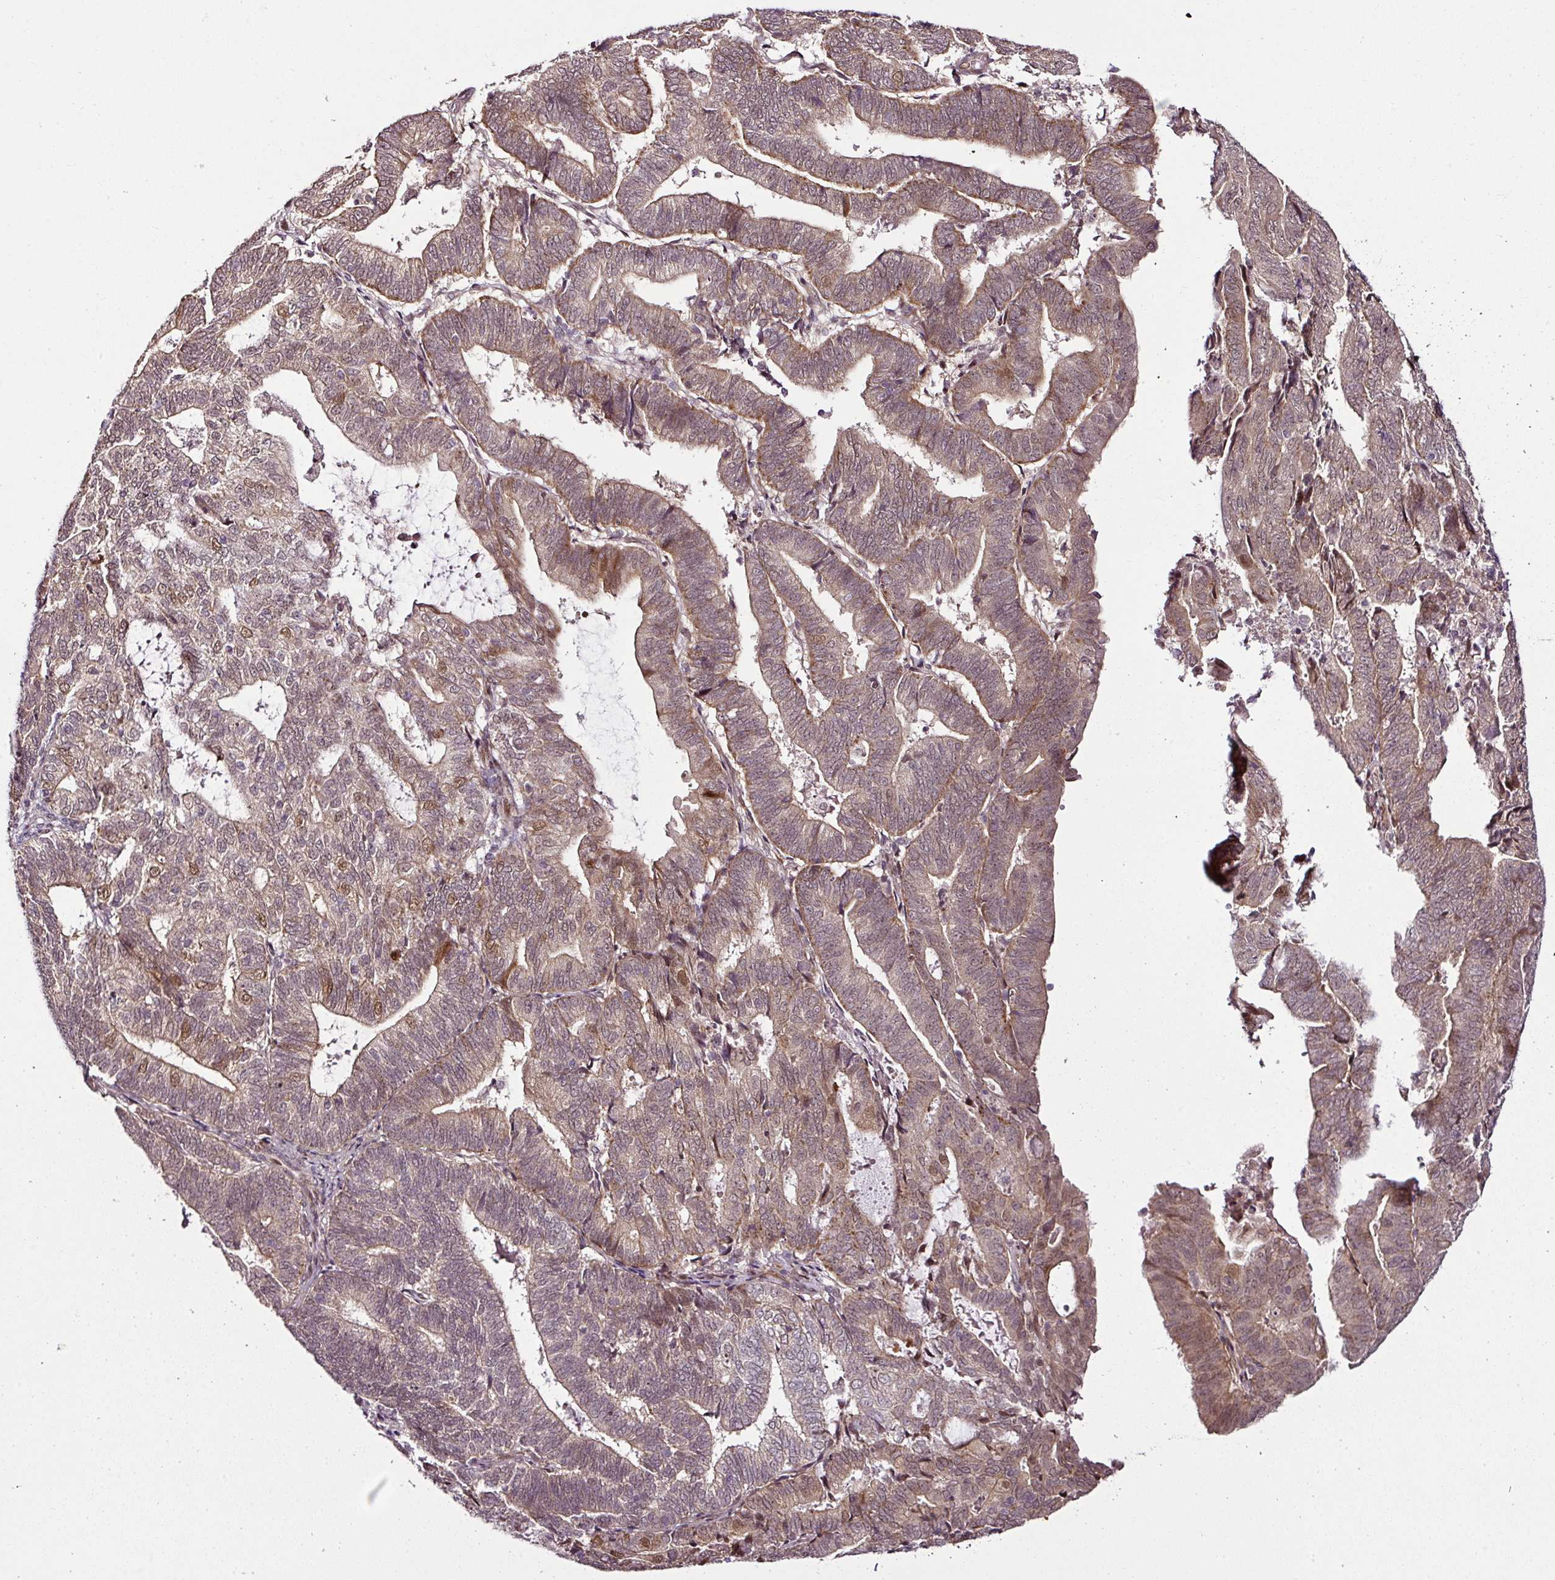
{"staining": {"intensity": "weak", "quantity": "<25%", "location": "cytoplasmic/membranous"}, "tissue": "endometrial cancer", "cell_type": "Tumor cells", "image_type": "cancer", "snomed": [{"axis": "morphology", "description": "Adenocarcinoma, NOS"}, {"axis": "topography", "description": "Endometrium"}], "caption": "This is an IHC photomicrograph of human endometrial adenocarcinoma. There is no positivity in tumor cells.", "gene": "COPRS", "patient": {"sex": "female", "age": 70}}